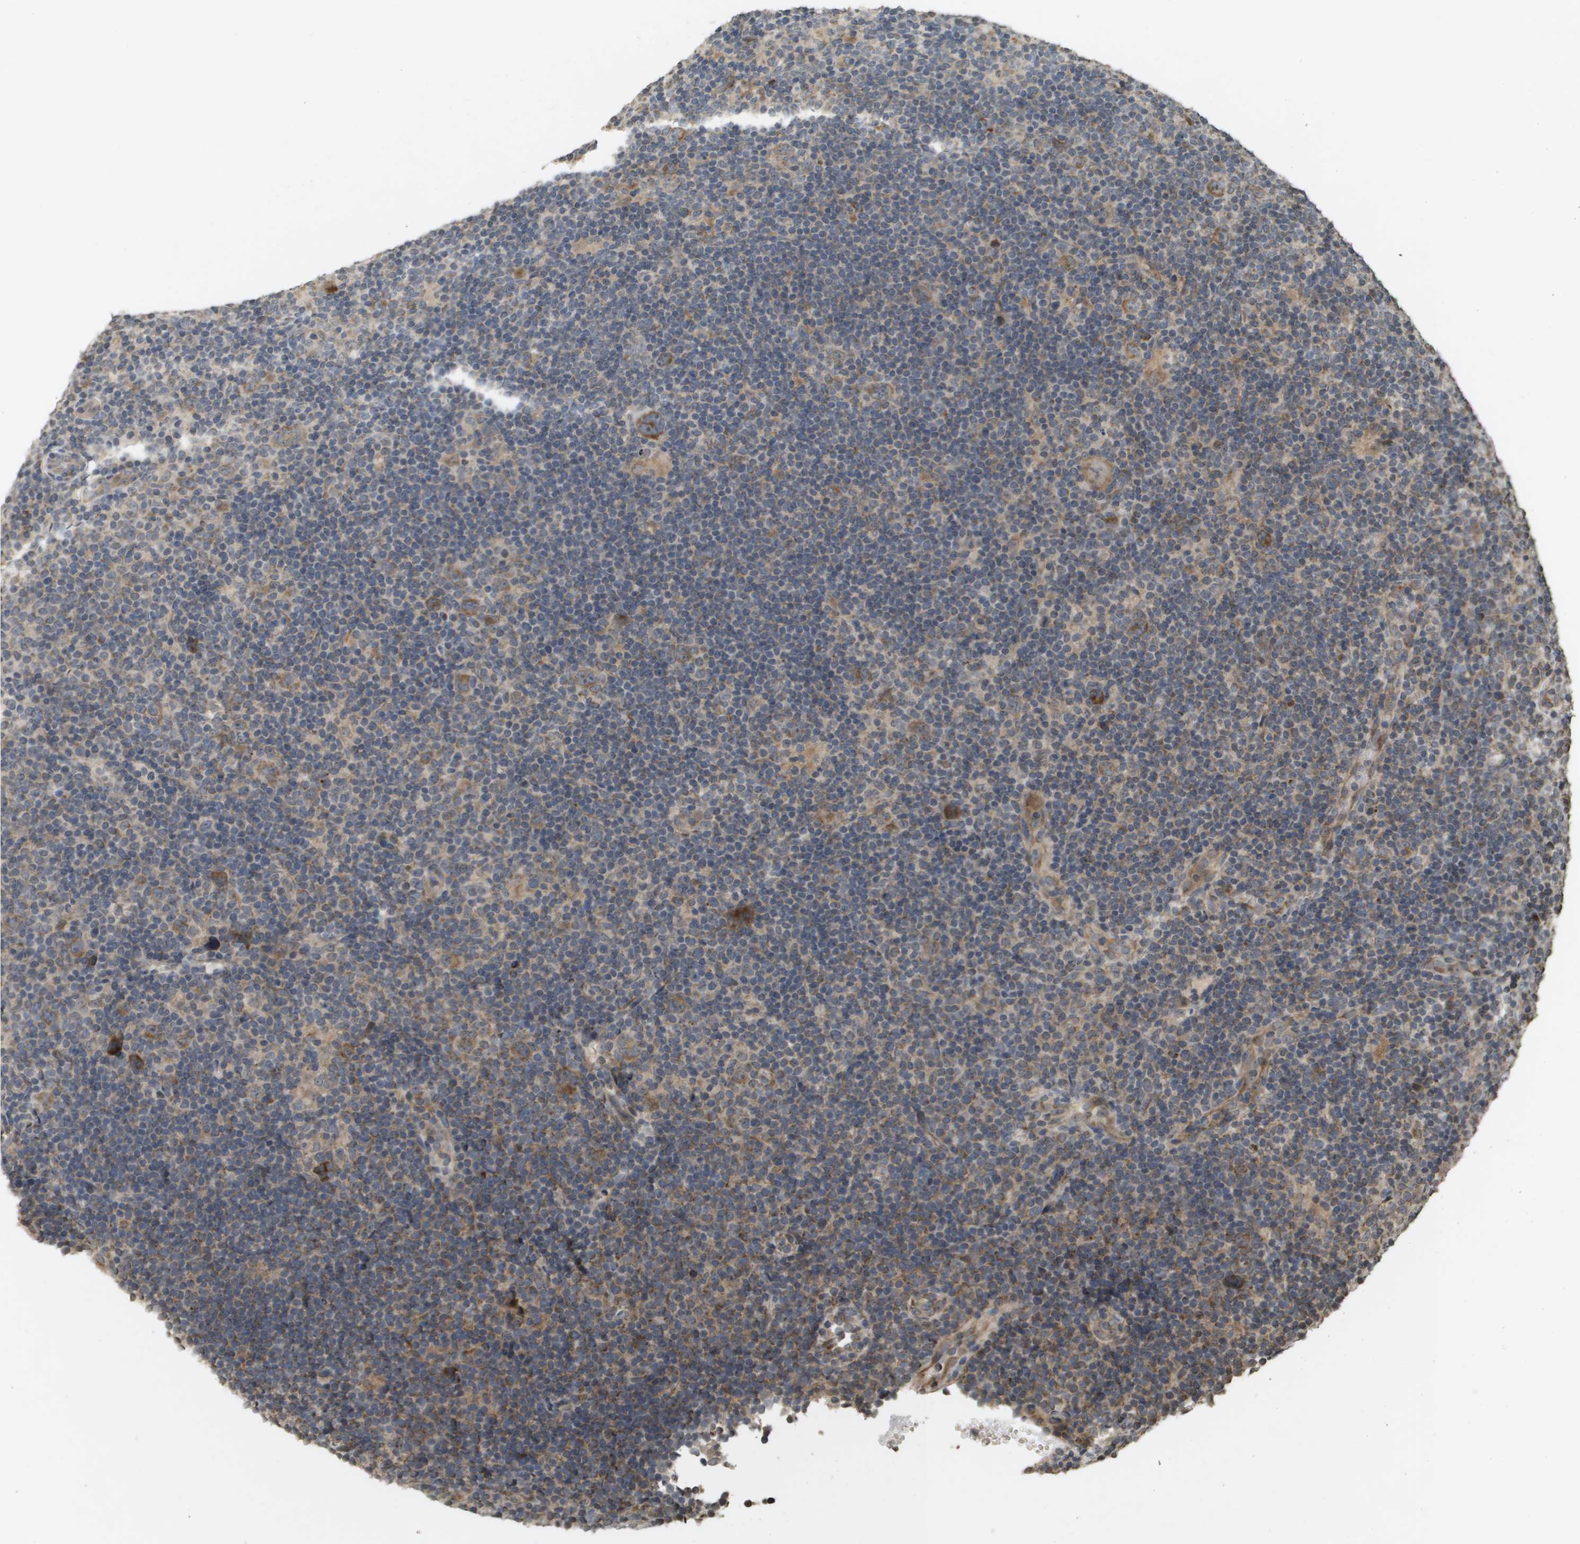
{"staining": {"intensity": "moderate", "quantity": ">75%", "location": "cytoplasmic/membranous"}, "tissue": "lymphoma", "cell_type": "Tumor cells", "image_type": "cancer", "snomed": [{"axis": "morphology", "description": "Hodgkin's disease, NOS"}, {"axis": "topography", "description": "Lymph node"}], "caption": "This micrograph reveals IHC staining of Hodgkin's disease, with medium moderate cytoplasmic/membranous staining in about >75% of tumor cells.", "gene": "RAB21", "patient": {"sex": "female", "age": 57}}